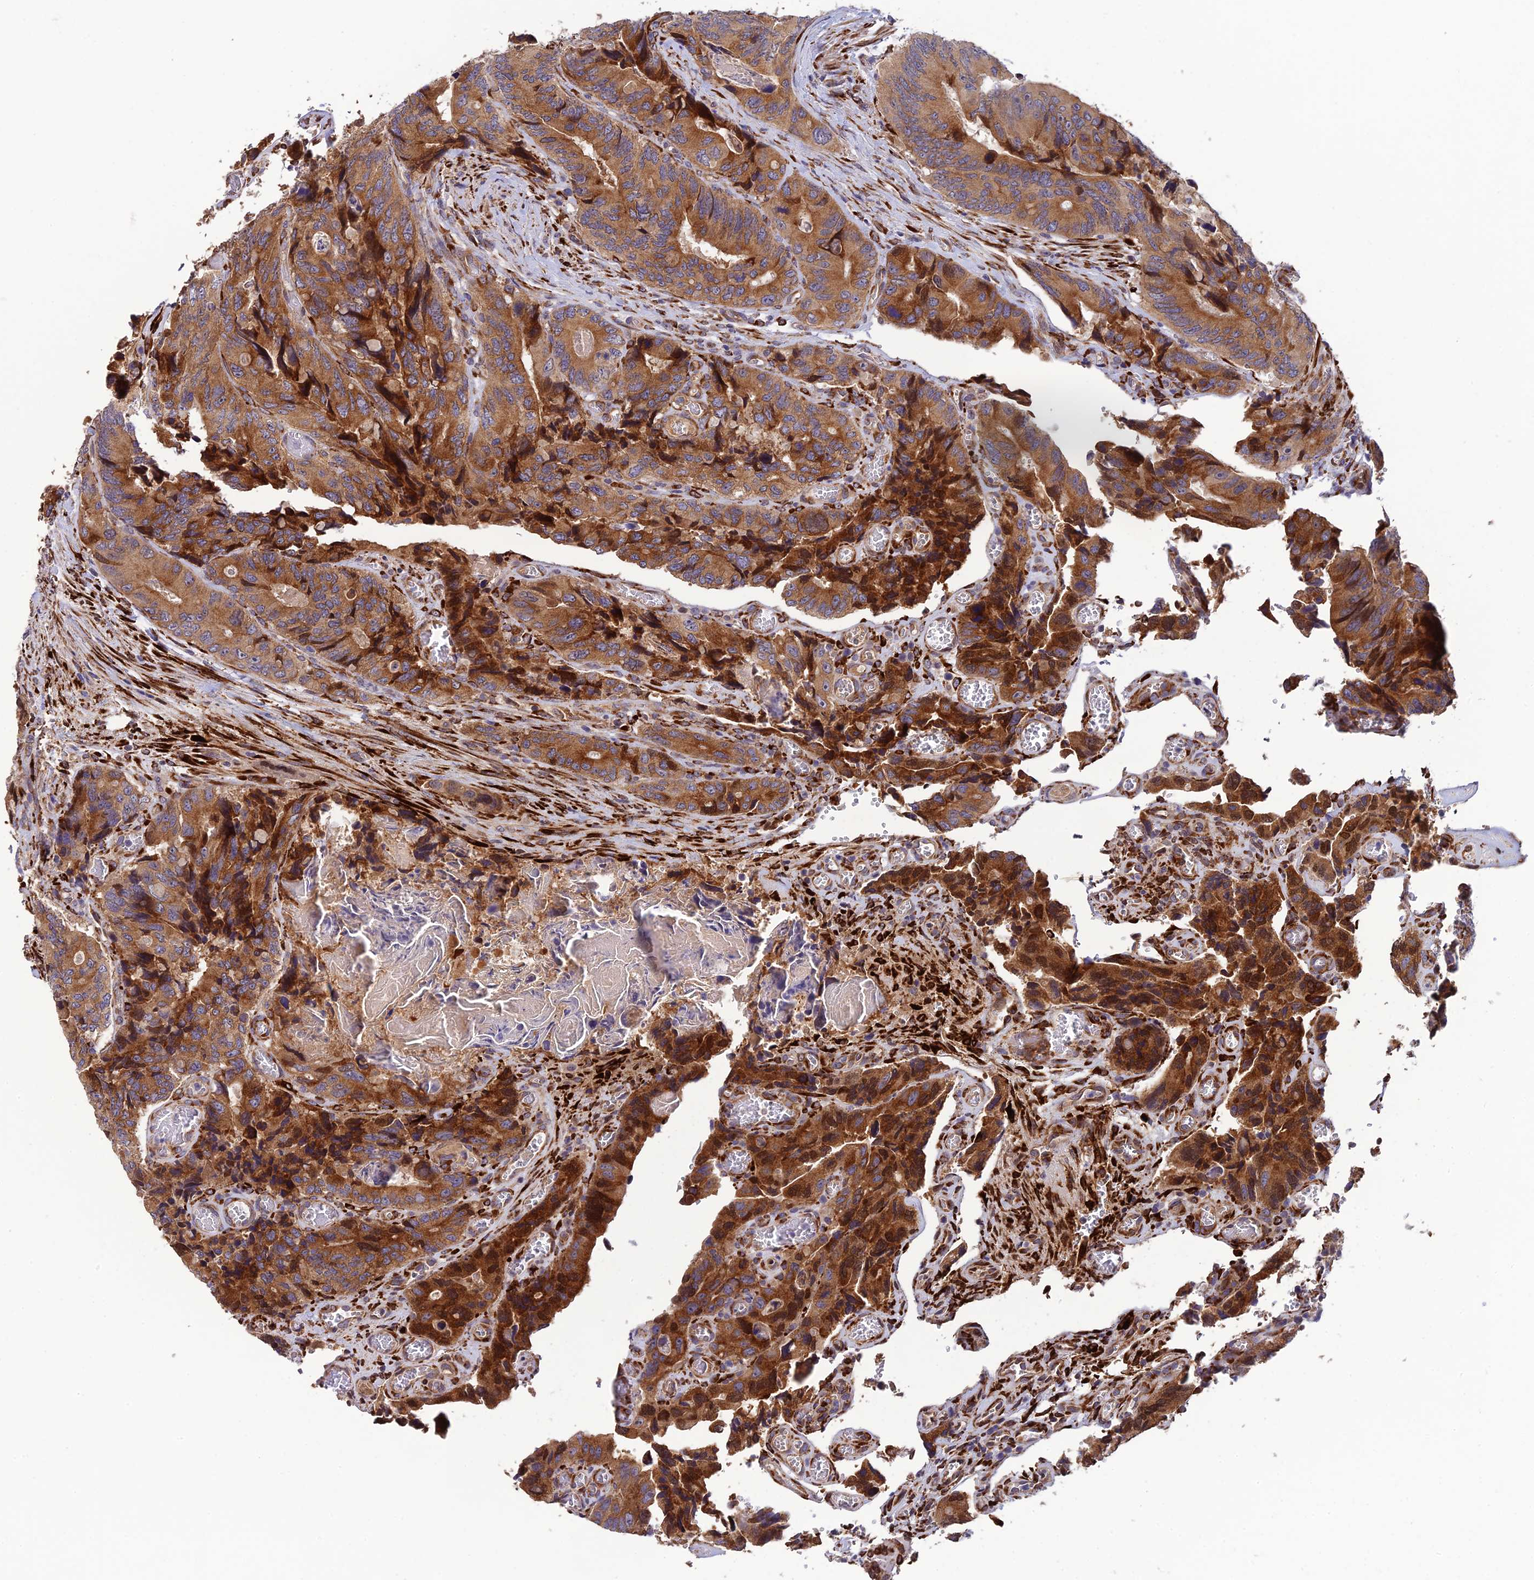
{"staining": {"intensity": "moderate", "quantity": ">75%", "location": "cytoplasmic/membranous"}, "tissue": "colorectal cancer", "cell_type": "Tumor cells", "image_type": "cancer", "snomed": [{"axis": "morphology", "description": "Adenocarcinoma, NOS"}, {"axis": "topography", "description": "Colon"}], "caption": "Immunohistochemistry of human colorectal cancer reveals medium levels of moderate cytoplasmic/membranous staining in about >75% of tumor cells. Using DAB (3,3'-diaminobenzidine) (brown) and hematoxylin (blue) stains, captured at high magnification using brightfield microscopy.", "gene": "P3H3", "patient": {"sex": "male", "age": 84}}